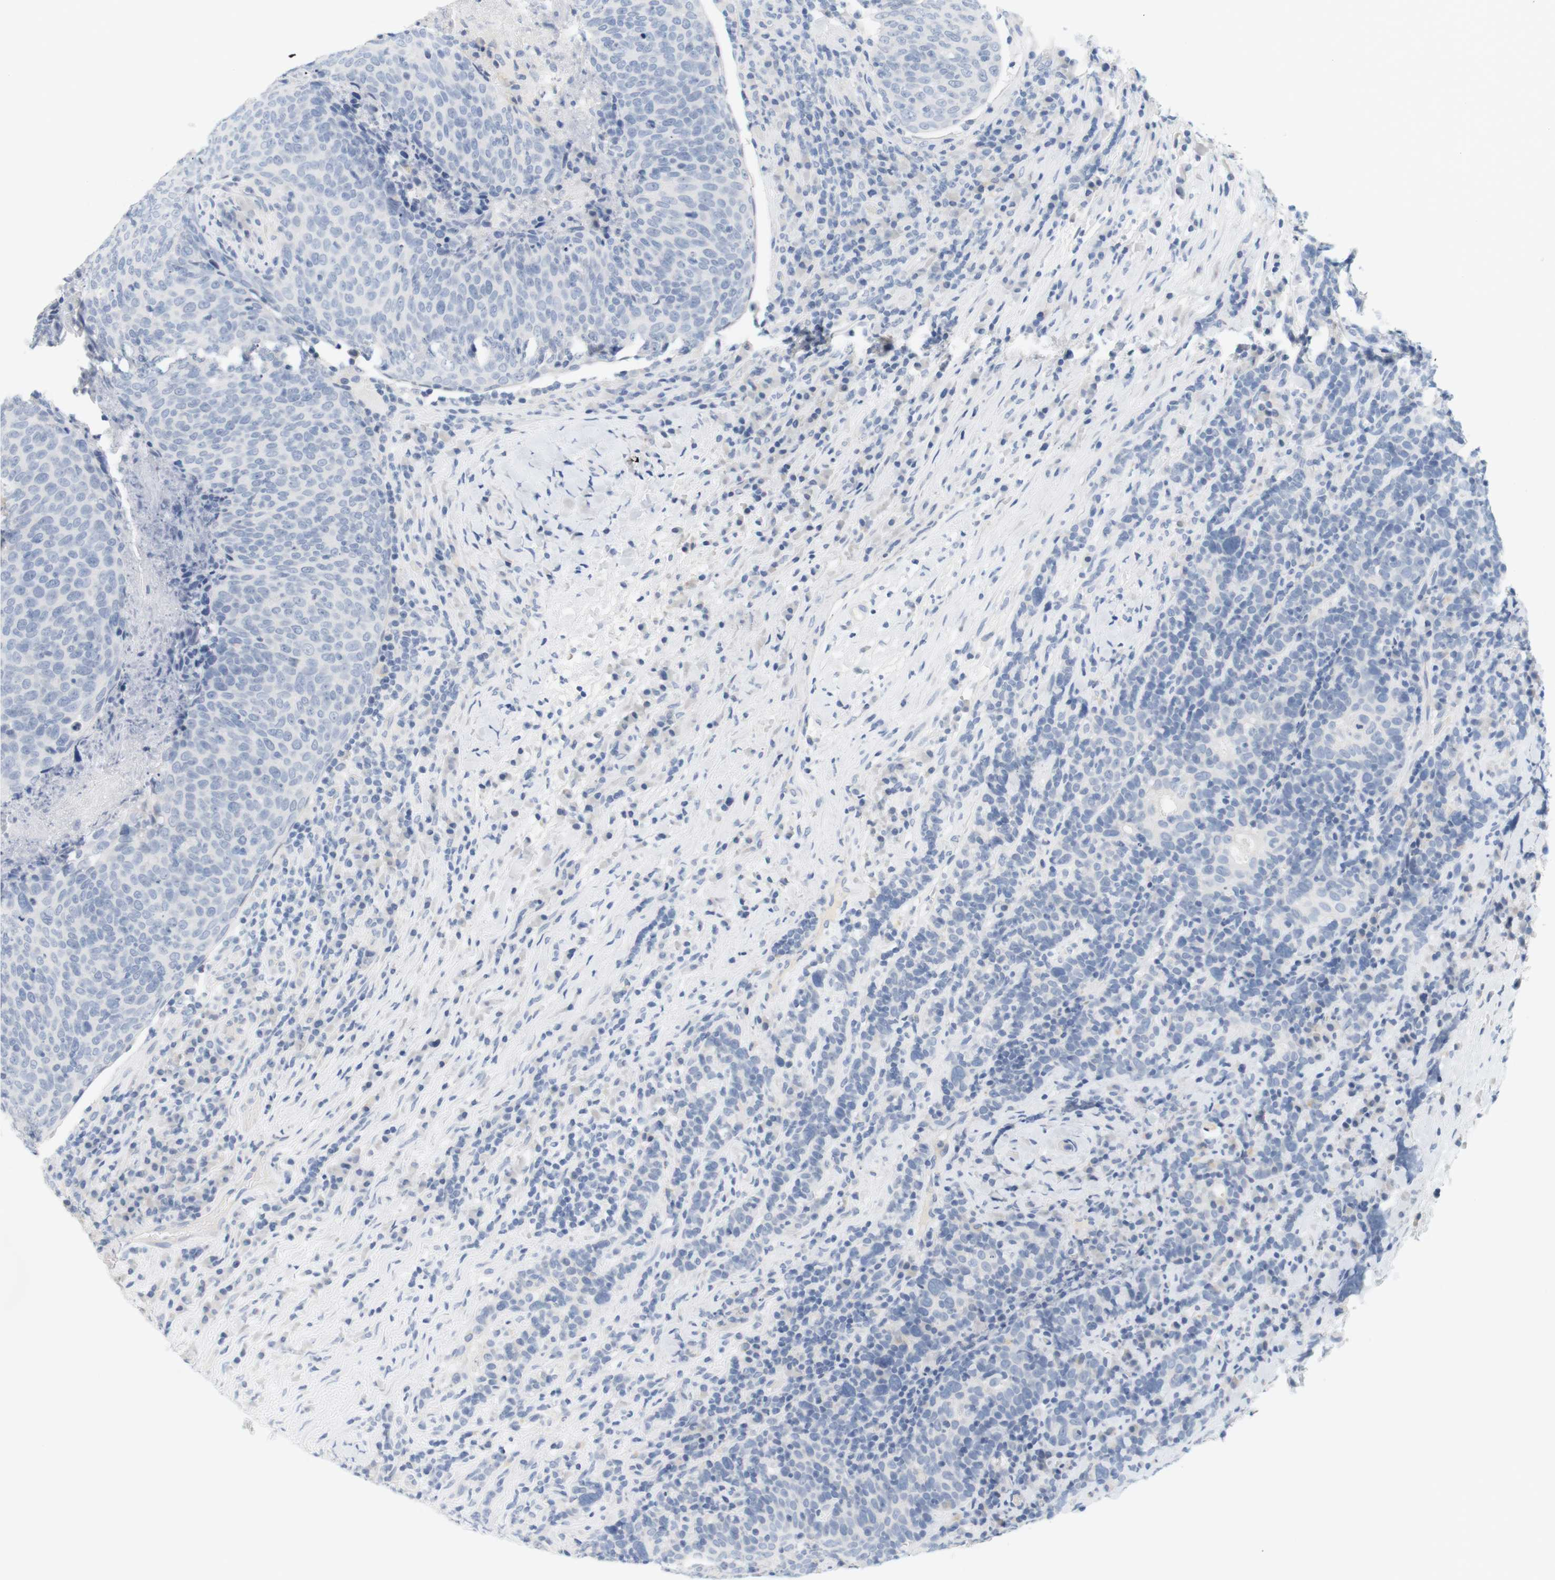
{"staining": {"intensity": "negative", "quantity": "none", "location": "none"}, "tissue": "head and neck cancer", "cell_type": "Tumor cells", "image_type": "cancer", "snomed": [{"axis": "morphology", "description": "Squamous cell carcinoma, NOS"}, {"axis": "morphology", "description": "Squamous cell carcinoma, metastatic, NOS"}, {"axis": "topography", "description": "Lymph node"}, {"axis": "topography", "description": "Head-Neck"}], "caption": "Tumor cells show no significant protein staining in head and neck cancer.", "gene": "OPRM1", "patient": {"sex": "male", "age": 62}}